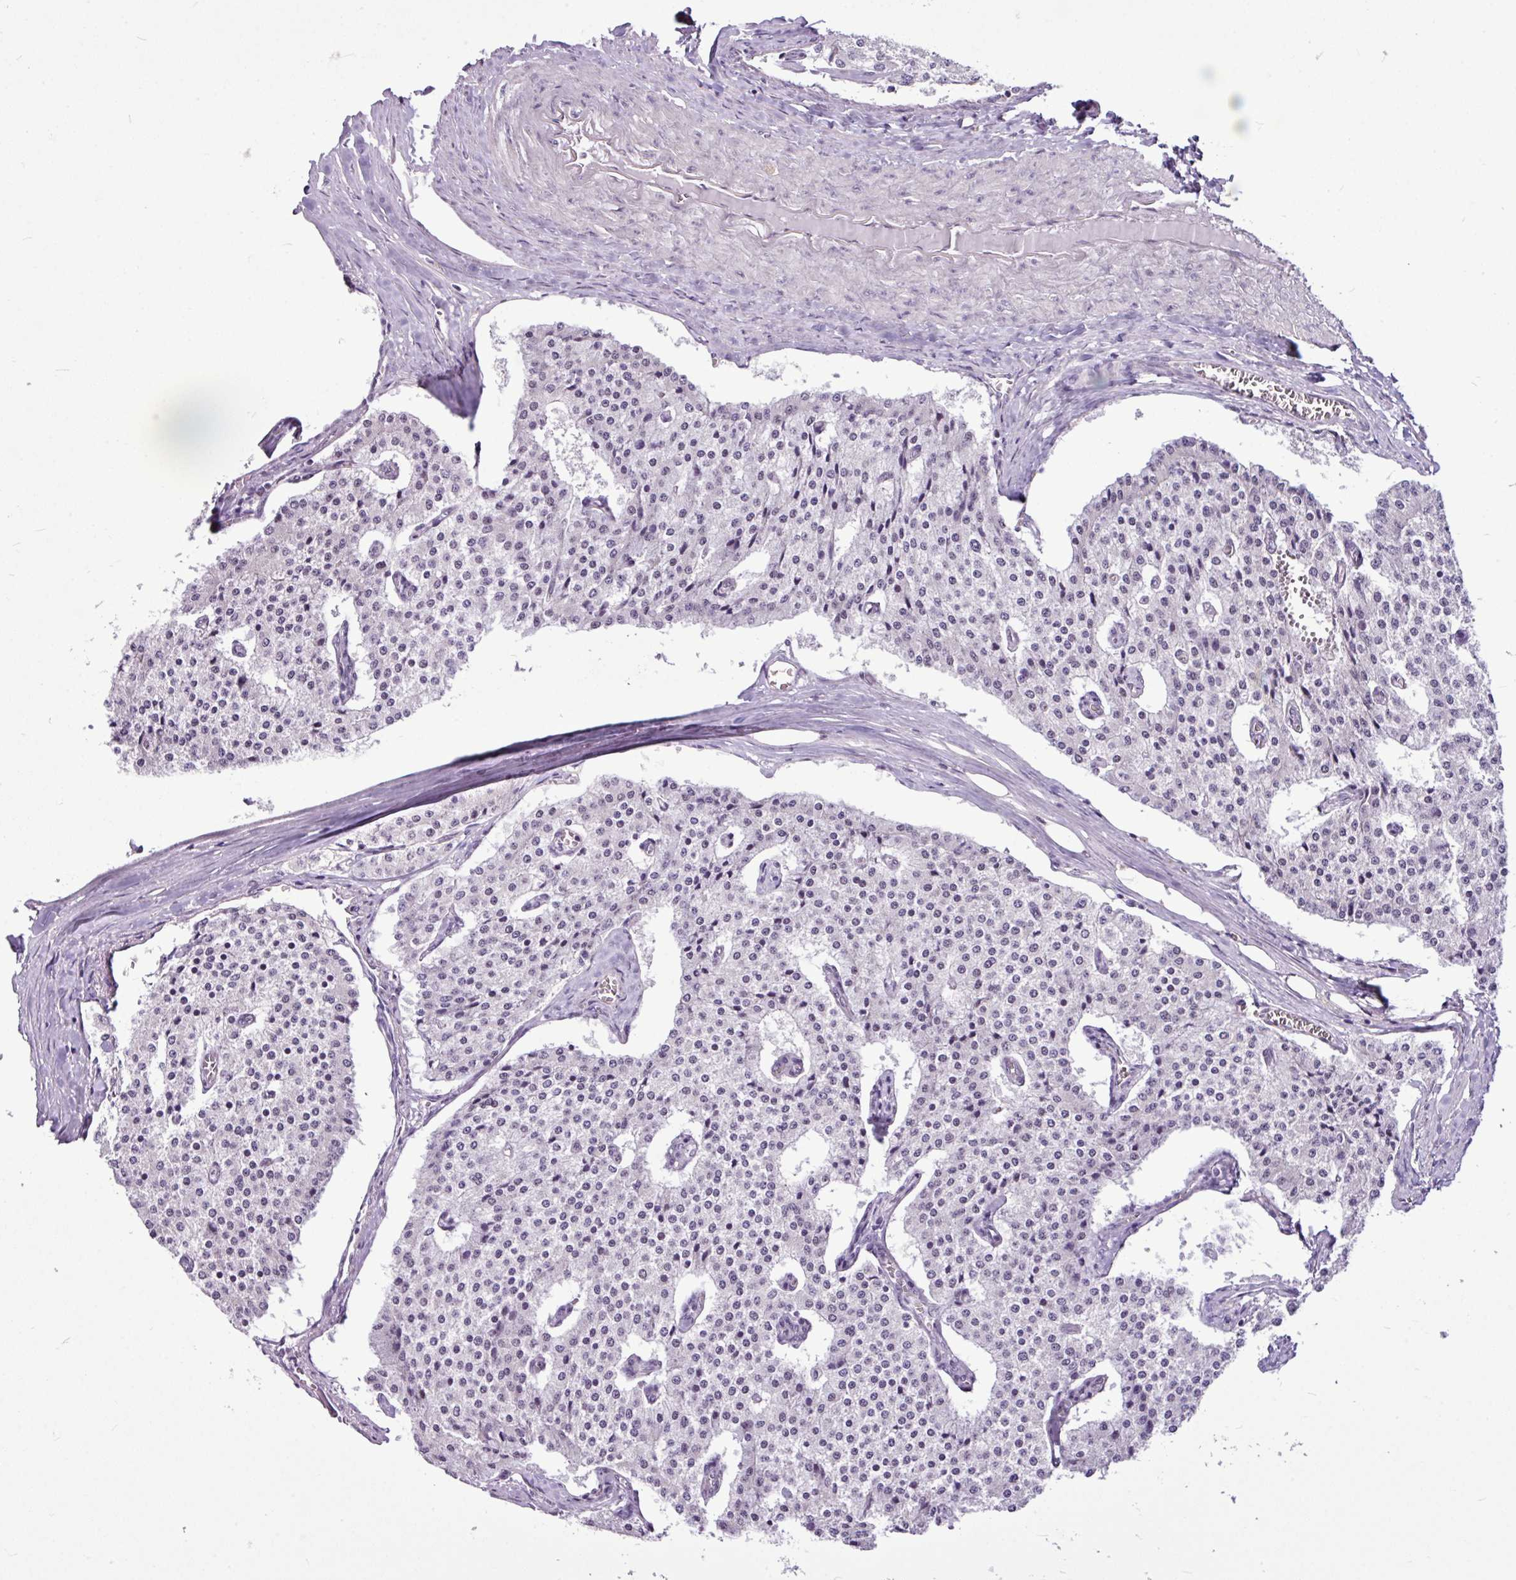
{"staining": {"intensity": "weak", "quantity": "<25%", "location": "nuclear"}, "tissue": "carcinoid", "cell_type": "Tumor cells", "image_type": "cancer", "snomed": [{"axis": "morphology", "description": "Carcinoid, malignant, NOS"}, {"axis": "topography", "description": "Colon"}], "caption": "Tumor cells show no significant positivity in carcinoid (malignant).", "gene": "UTP18", "patient": {"sex": "female", "age": 52}}